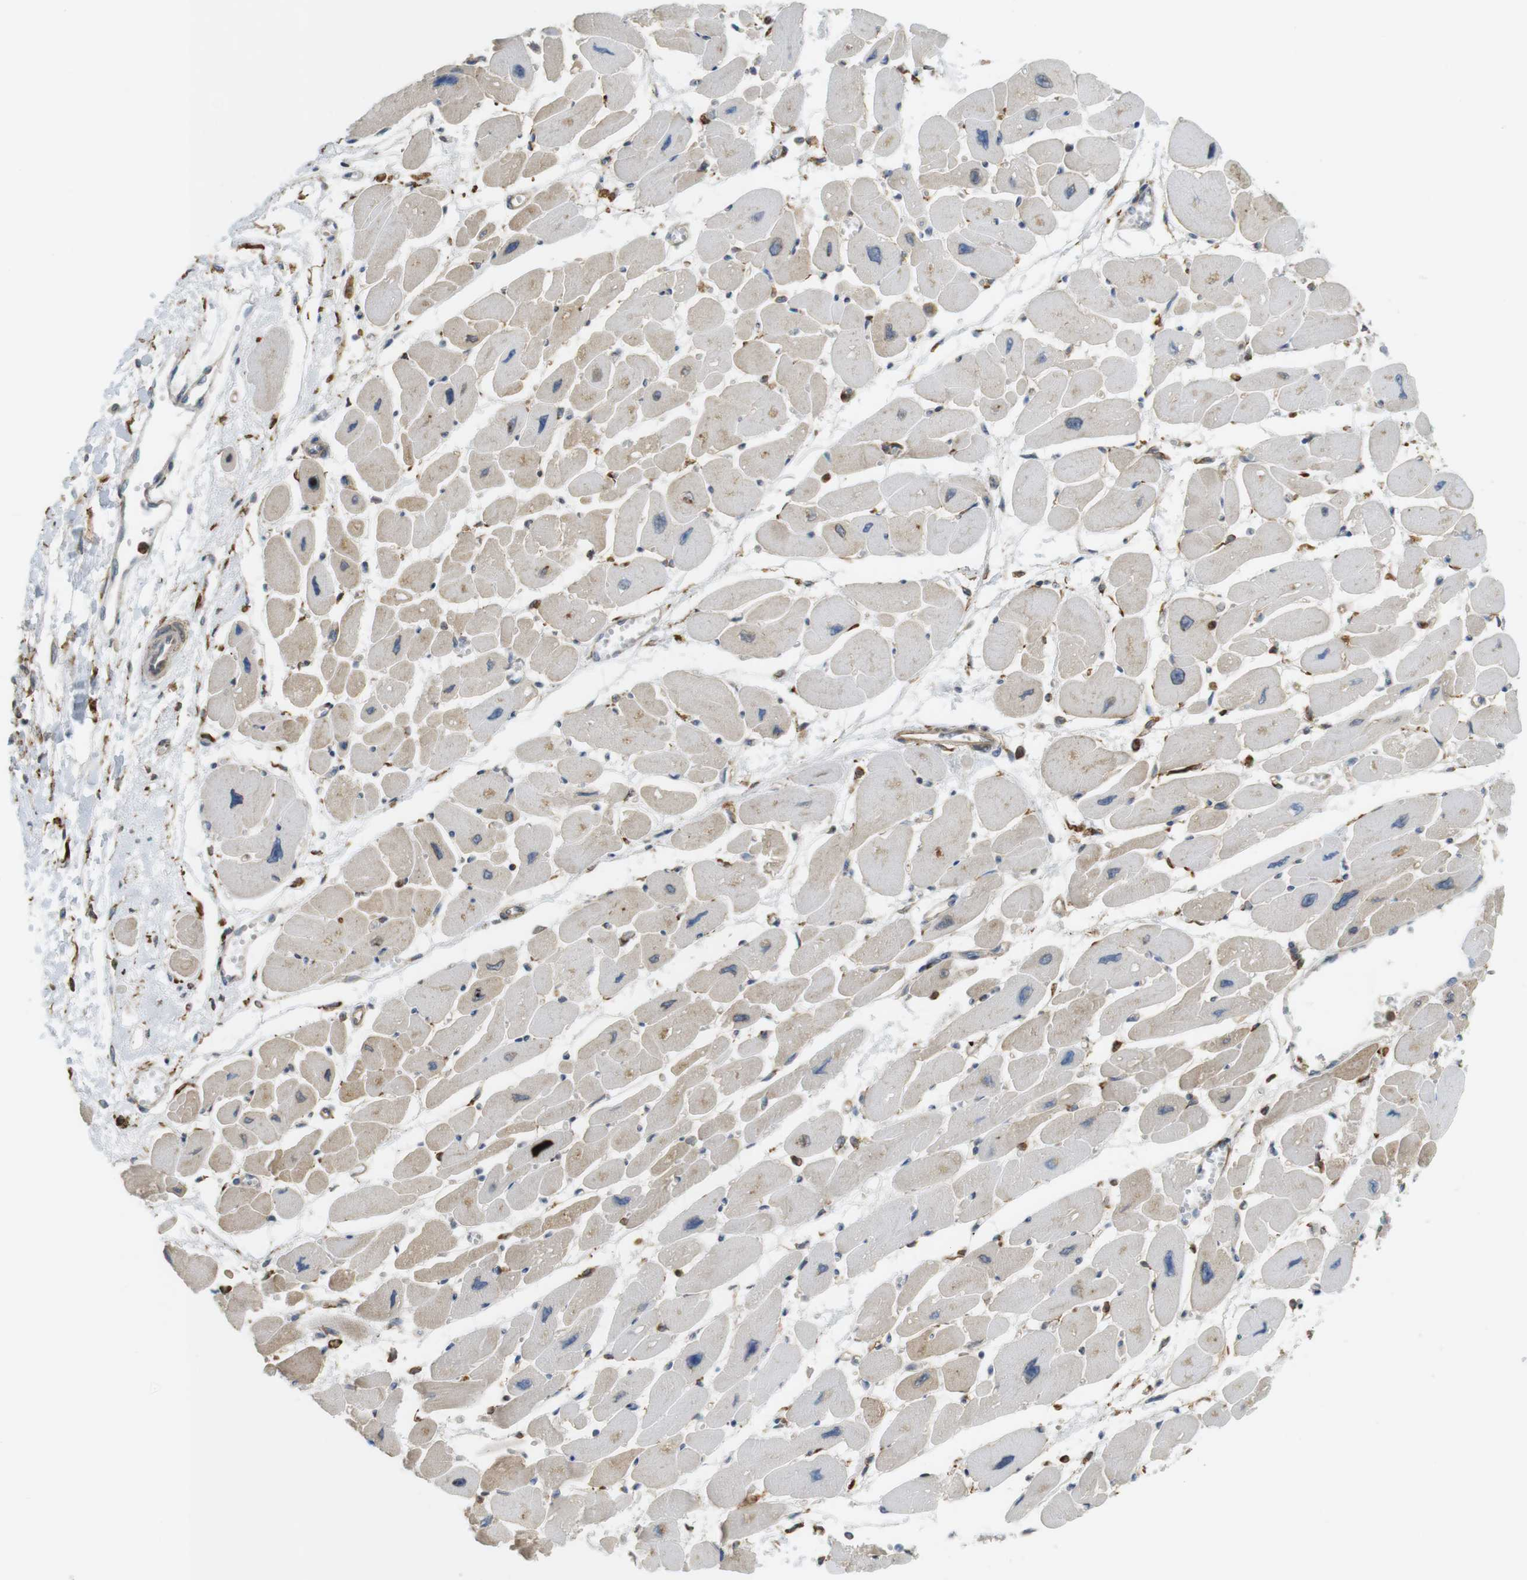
{"staining": {"intensity": "moderate", "quantity": "25%-75%", "location": "cytoplasmic/membranous"}, "tissue": "heart muscle", "cell_type": "Cardiomyocytes", "image_type": "normal", "snomed": [{"axis": "morphology", "description": "Normal tissue, NOS"}, {"axis": "topography", "description": "Heart"}], "caption": "The image demonstrates immunohistochemical staining of normal heart muscle. There is moderate cytoplasmic/membranous positivity is seen in about 25%-75% of cardiomyocytes.", "gene": "MBOAT2", "patient": {"sex": "female", "age": 54}}